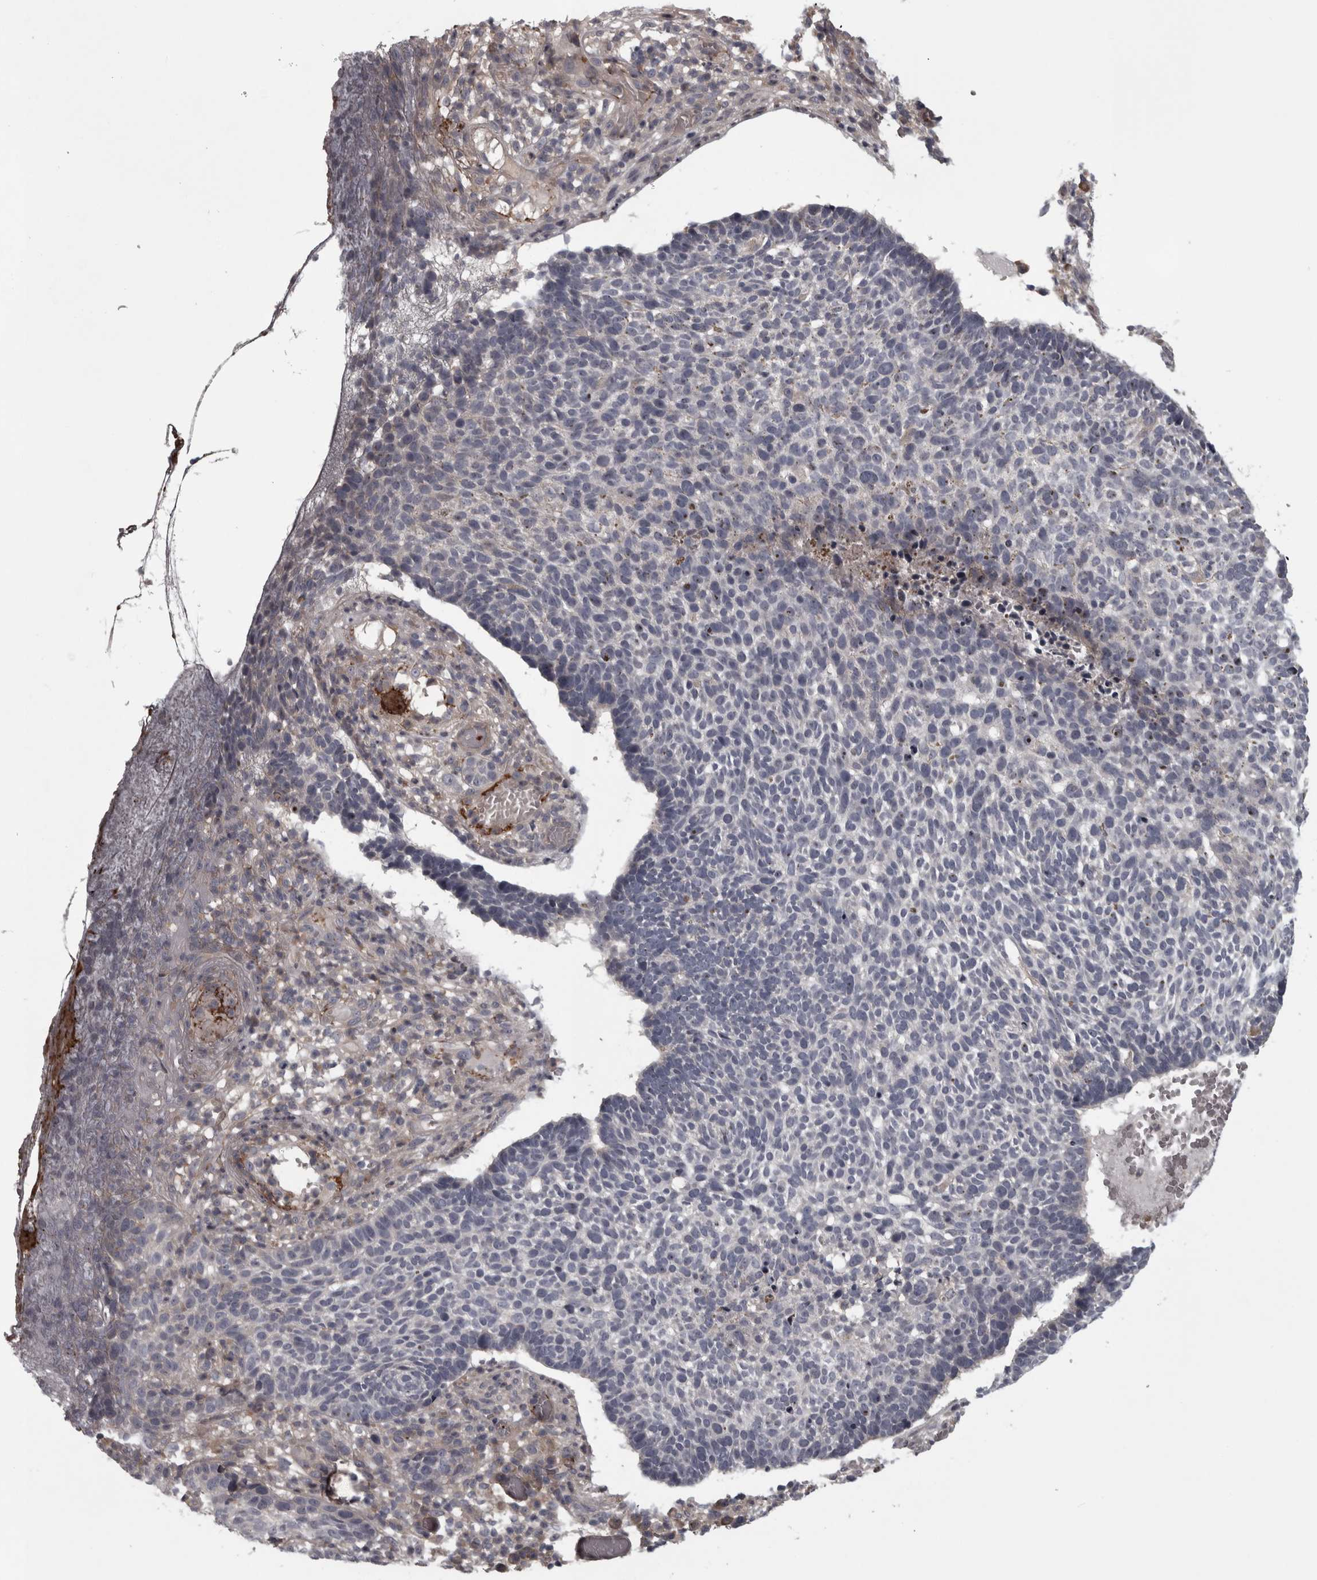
{"staining": {"intensity": "negative", "quantity": "none", "location": "none"}, "tissue": "skin cancer", "cell_type": "Tumor cells", "image_type": "cancer", "snomed": [{"axis": "morphology", "description": "Basal cell carcinoma"}, {"axis": "topography", "description": "Skin"}], "caption": "Skin basal cell carcinoma was stained to show a protein in brown. There is no significant expression in tumor cells.", "gene": "RSU1", "patient": {"sex": "male", "age": 85}}